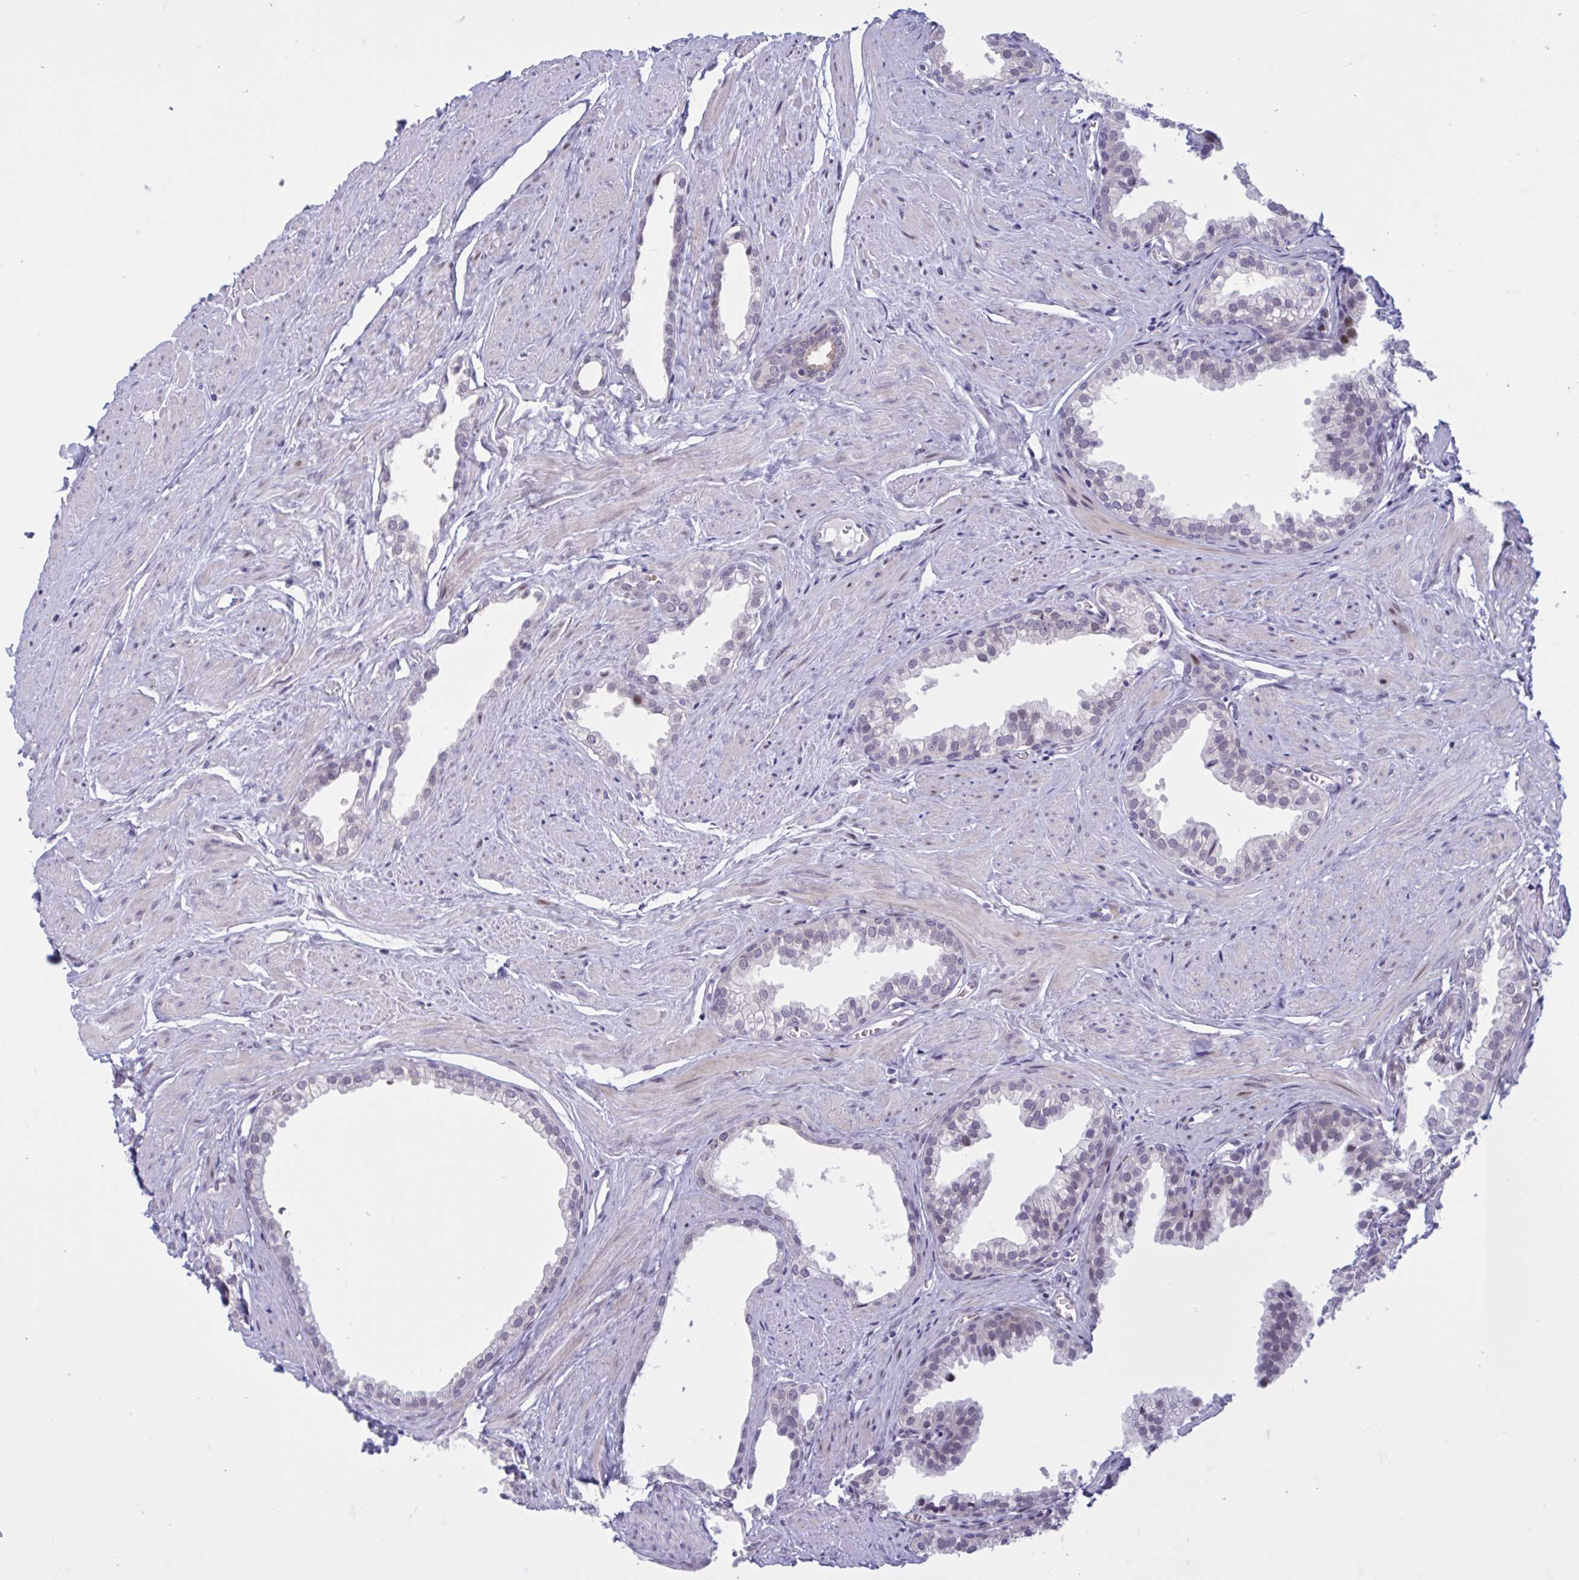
{"staining": {"intensity": "weak", "quantity": "<25%", "location": "nuclear"}, "tissue": "prostate", "cell_type": "Glandular cells", "image_type": "normal", "snomed": [{"axis": "morphology", "description": "Normal tissue, NOS"}, {"axis": "topography", "description": "Prostate"}, {"axis": "topography", "description": "Peripheral nerve tissue"}], "caption": "This photomicrograph is of benign prostate stained with immunohistochemistry (IHC) to label a protein in brown with the nuclei are counter-stained blue. There is no staining in glandular cells.", "gene": "RBL1", "patient": {"sex": "male", "age": 55}}